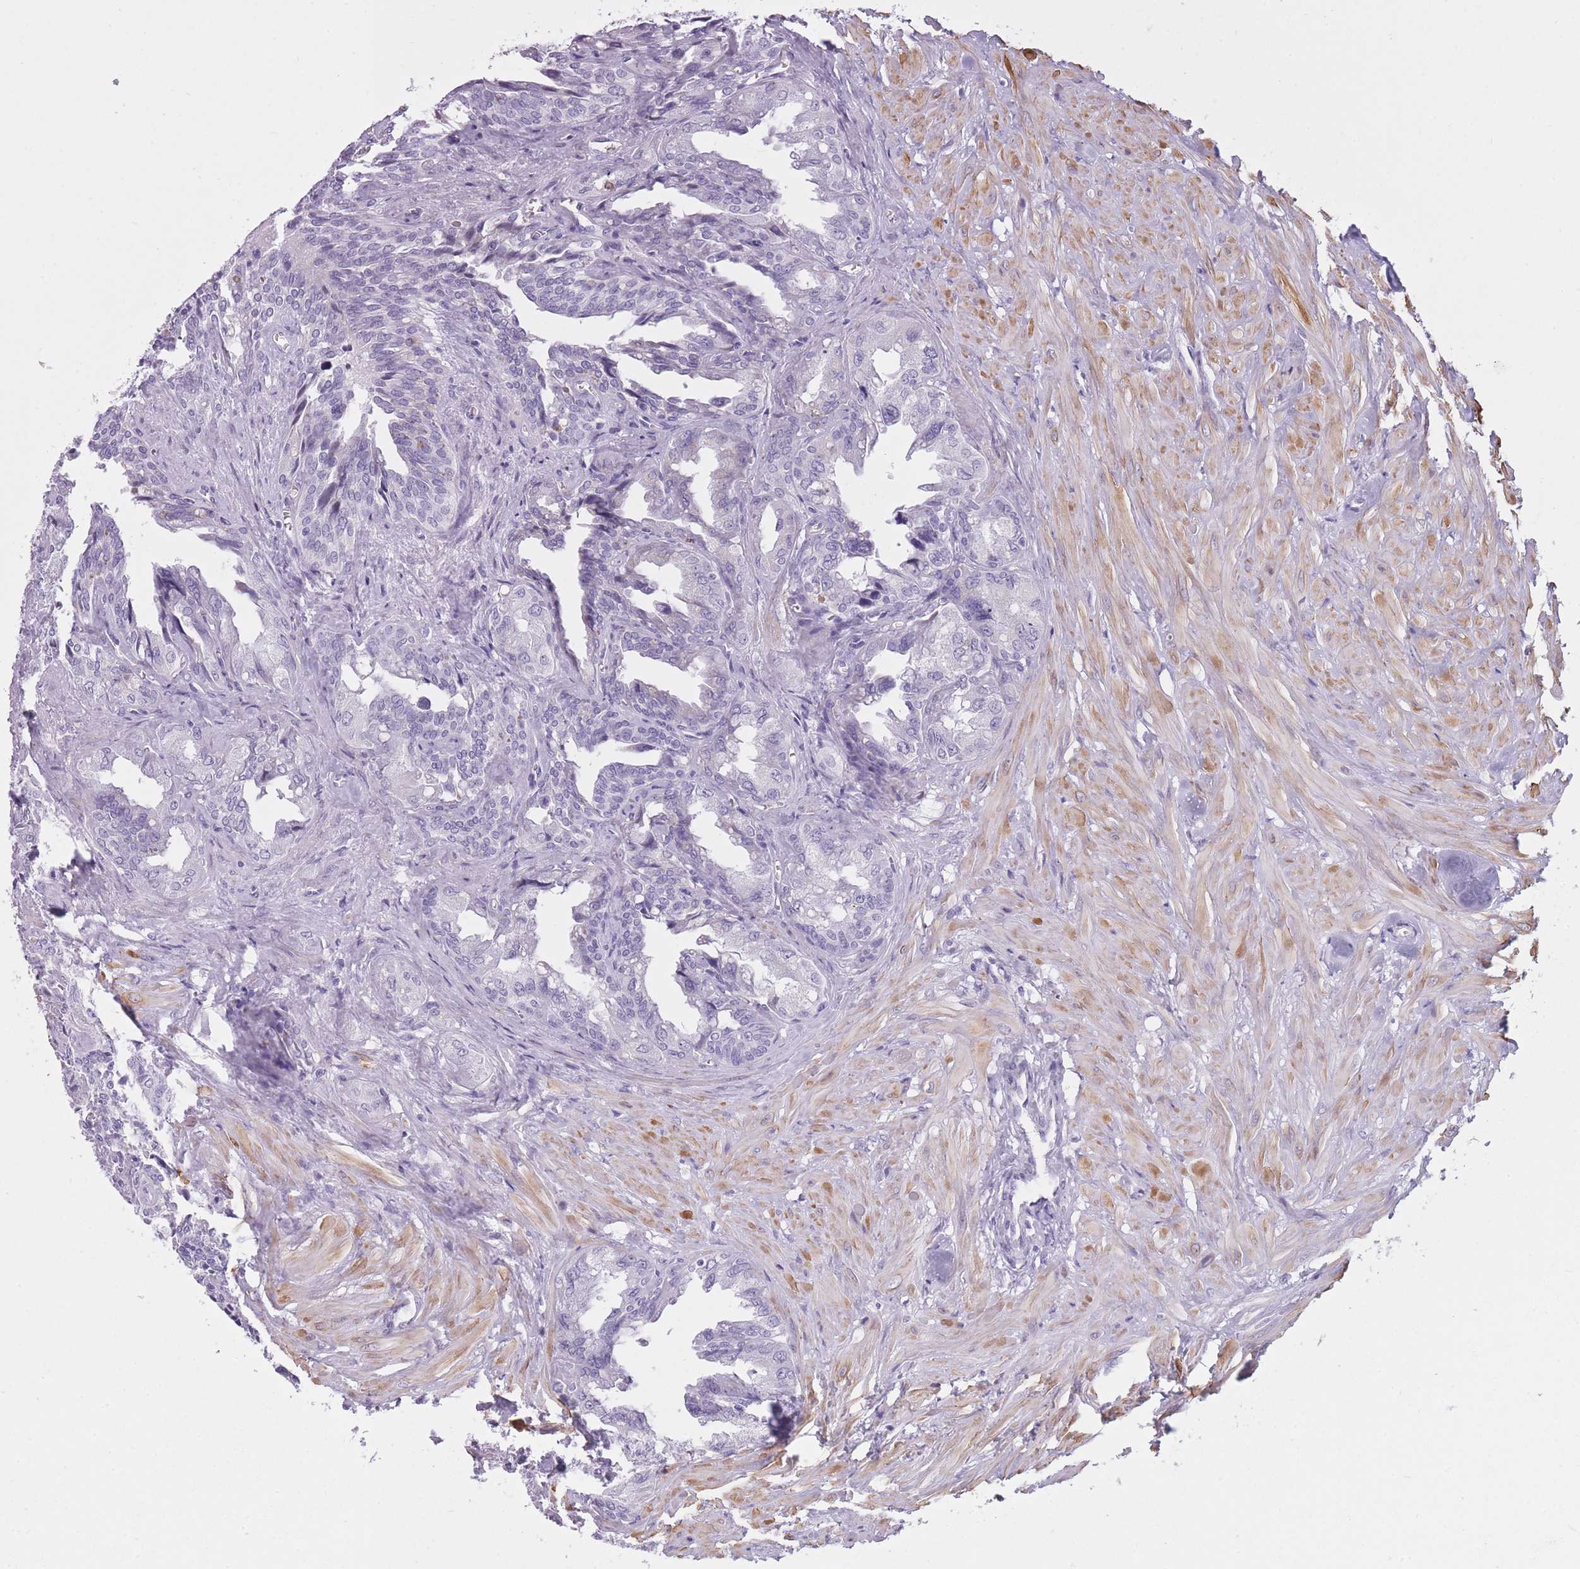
{"staining": {"intensity": "negative", "quantity": "none", "location": "none"}, "tissue": "seminal vesicle", "cell_type": "Glandular cells", "image_type": "normal", "snomed": [{"axis": "morphology", "description": "Normal tissue, NOS"}, {"axis": "topography", "description": "Seminal veicle"}], "caption": "This is a histopathology image of IHC staining of normal seminal vesicle, which shows no expression in glandular cells.", "gene": "GOLGA6A", "patient": {"sex": "male", "age": 67}}